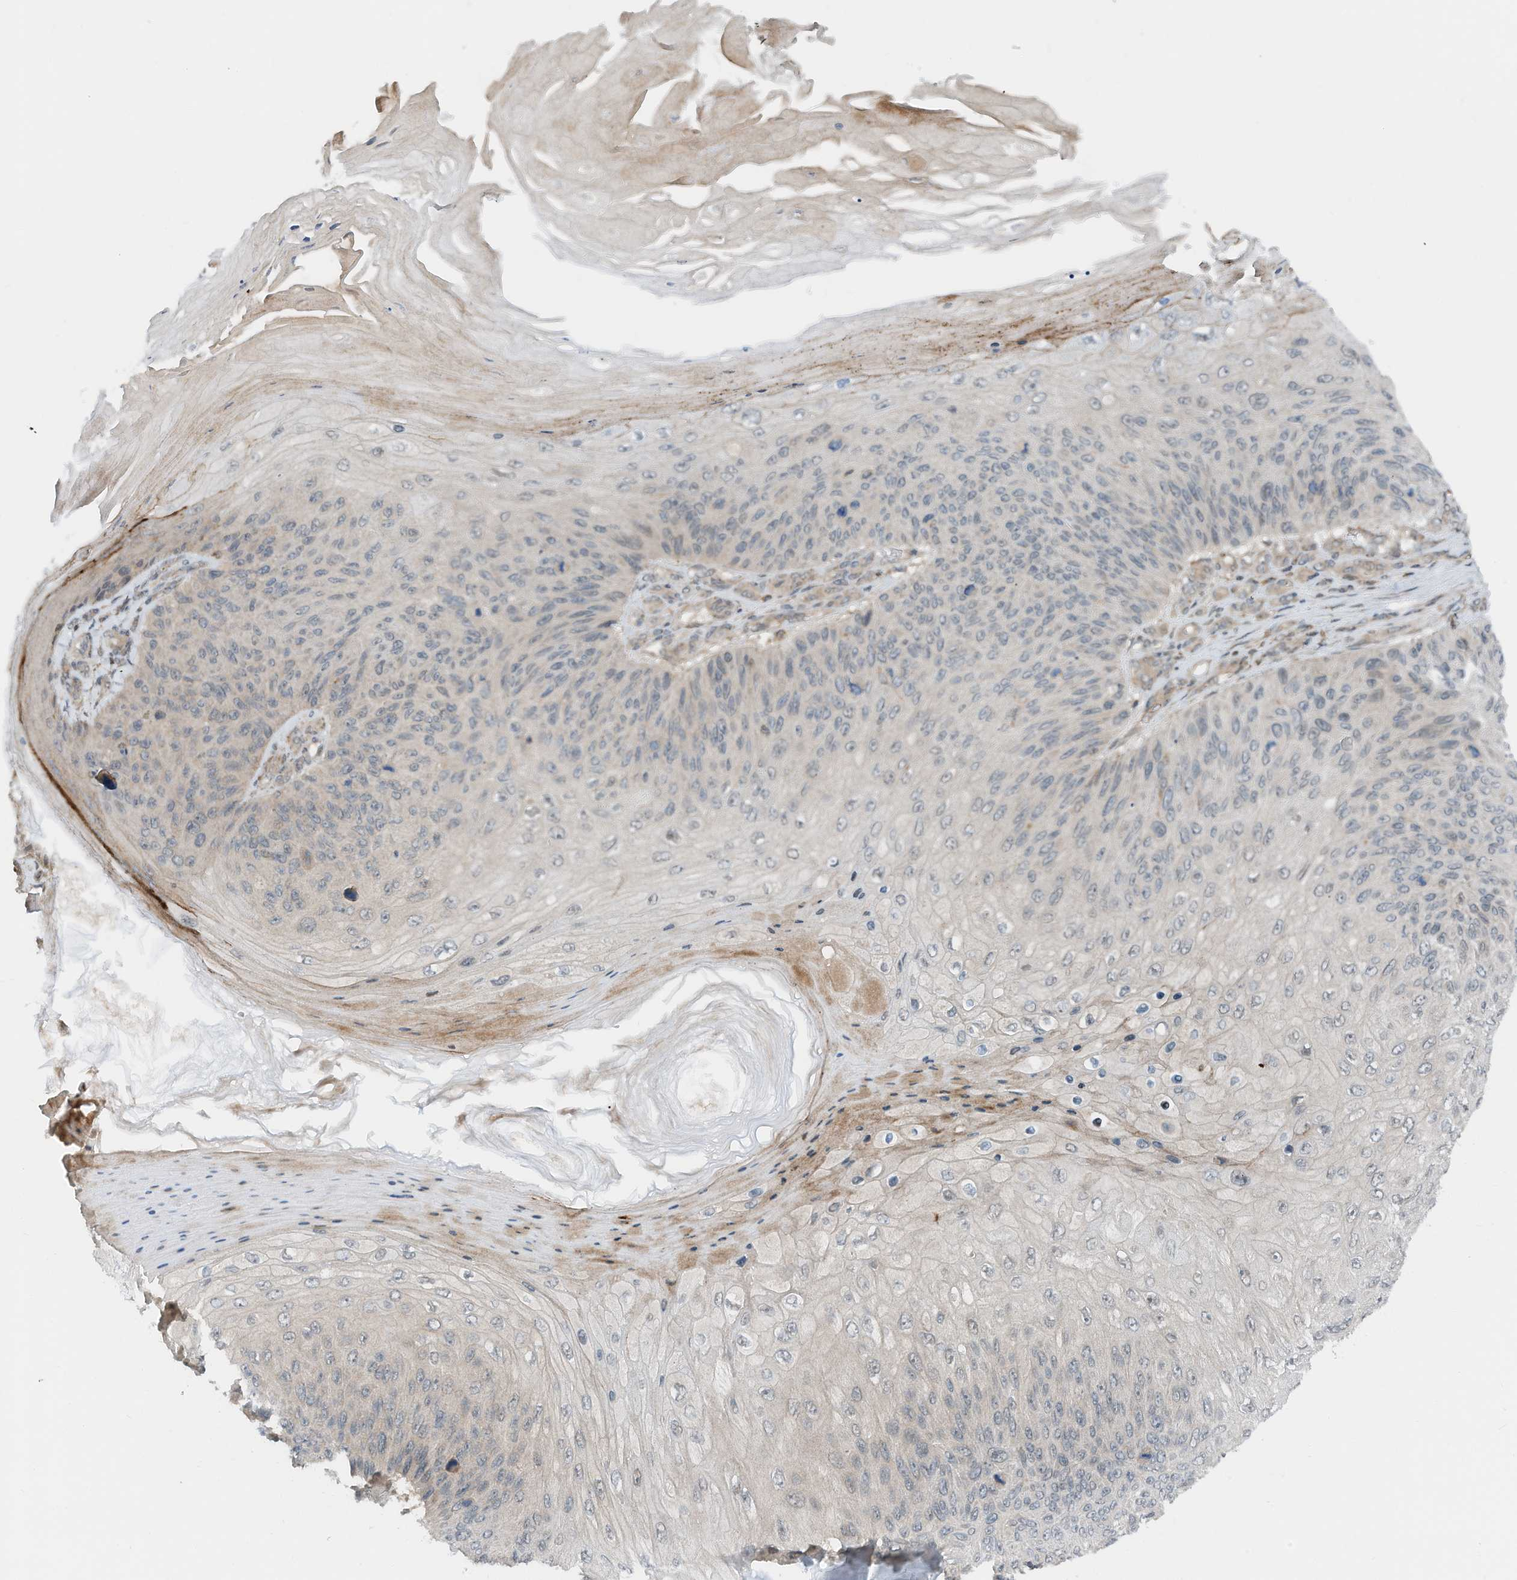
{"staining": {"intensity": "negative", "quantity": "none", "location": "none"}, "tissue": "skin cancer", "cell_type": "Tumor cells", "image_type": "cancer", "snomed": [{"axis": "morphology", "description": "Squamous cell carcinoma, NOS"}, {"axis": "topography", "description": "Skin"}], "caption": "DAB (3,3'-diaminobenzidine) immunohistochemical staining of skin cancer (squamous cell carcinoma) shows no significant staining in tumor cells.", "gene": "RMND1", "patient": {"sex": "female", "age": 88}}